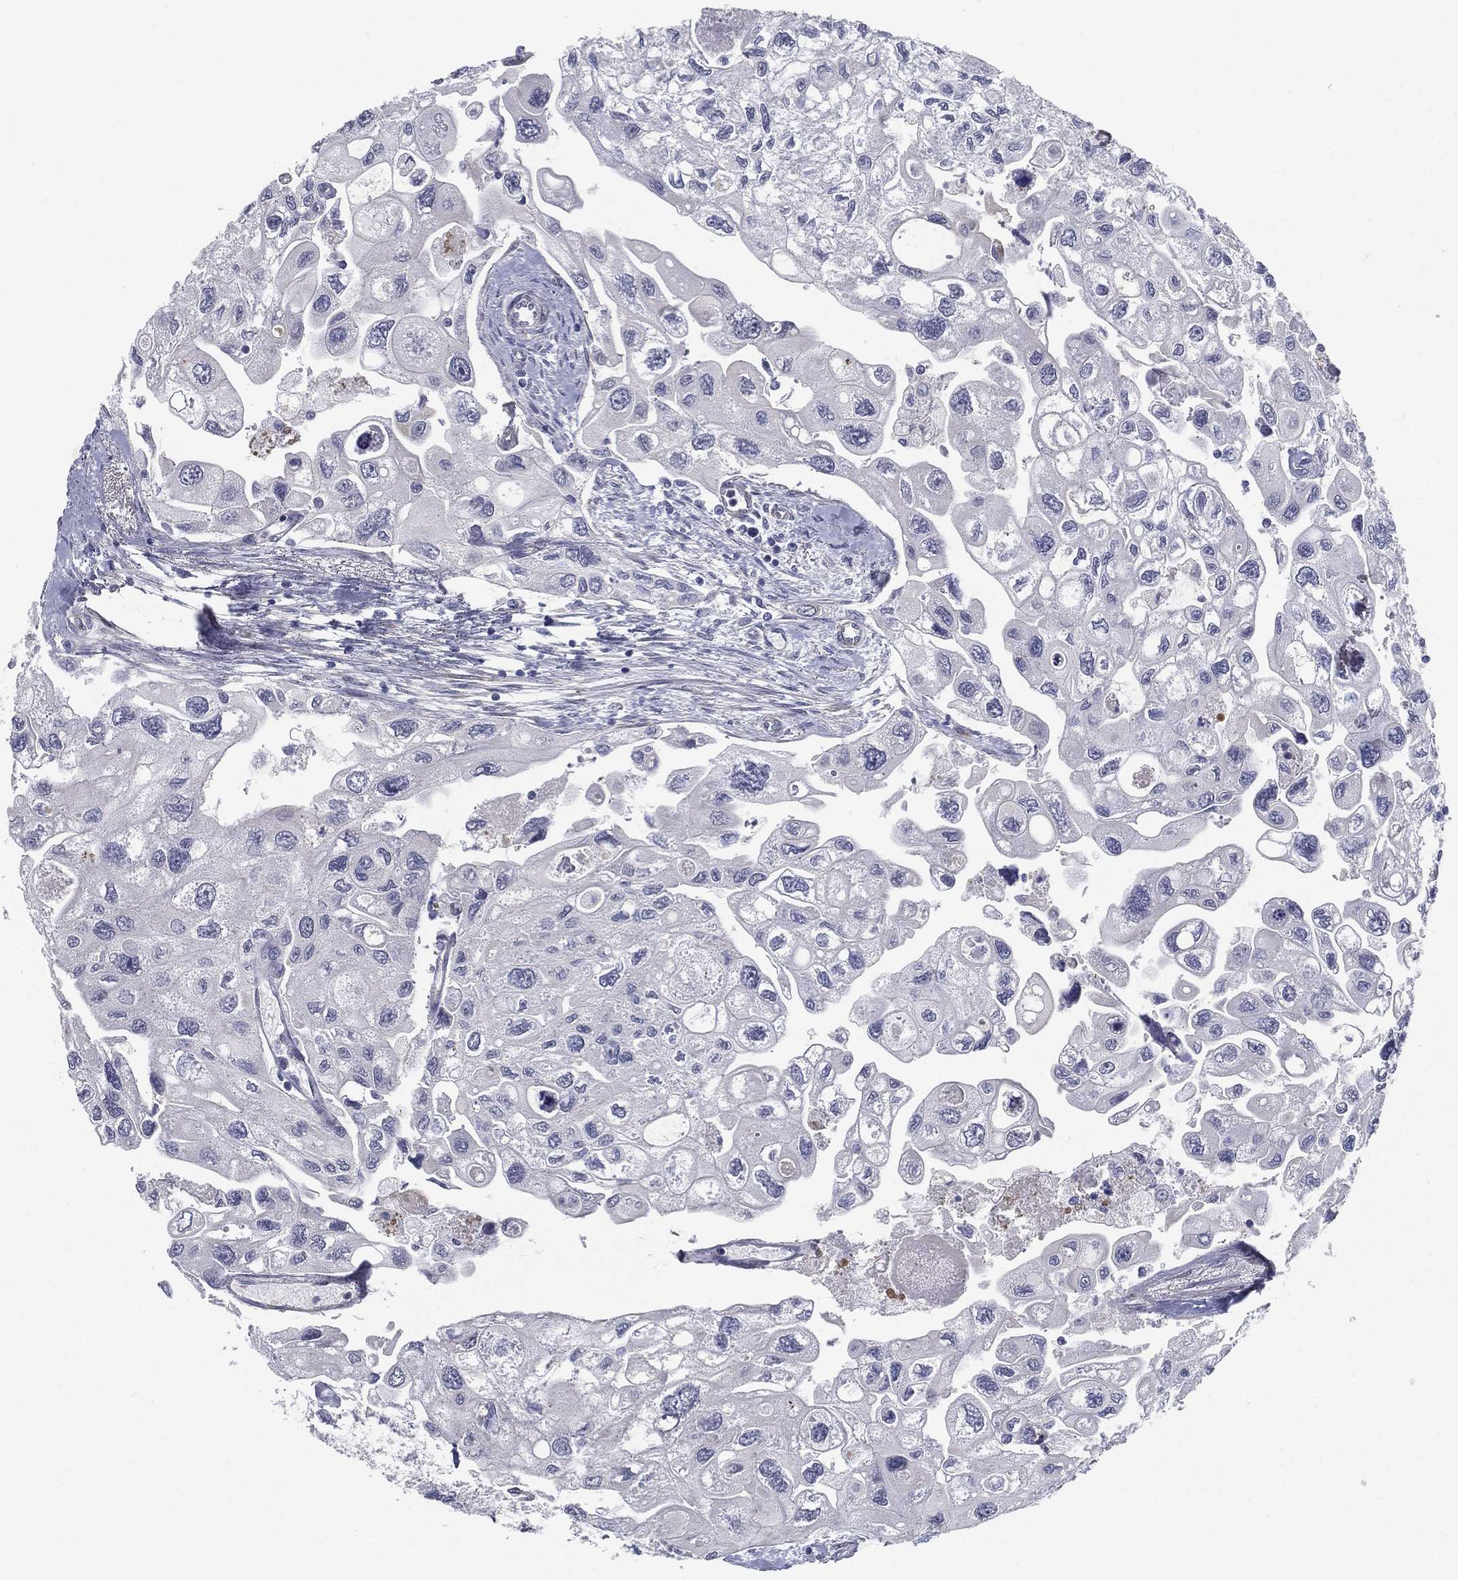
{"staining": {"intensity": "negative", "quantity": "none", "location": "none"}, "tissue": "urothelial cancer", "cell_type": "Tumor cells", "image_type": "cancer", "snomed": [{"axis": "morphology", "description": "Urothelial carcinoma, High grade"}, {"axis": "topography", "description": "Urinary bladder"}], "caption": "A high-resolution photomicrograph shows immunohistochemistry (IHC) staining of urothelial carcinoma (high-grade), which reveals no significant expression in tumor cells.", "gene": "LRRC56", "patient": {"sex": "male", "age": 59}}